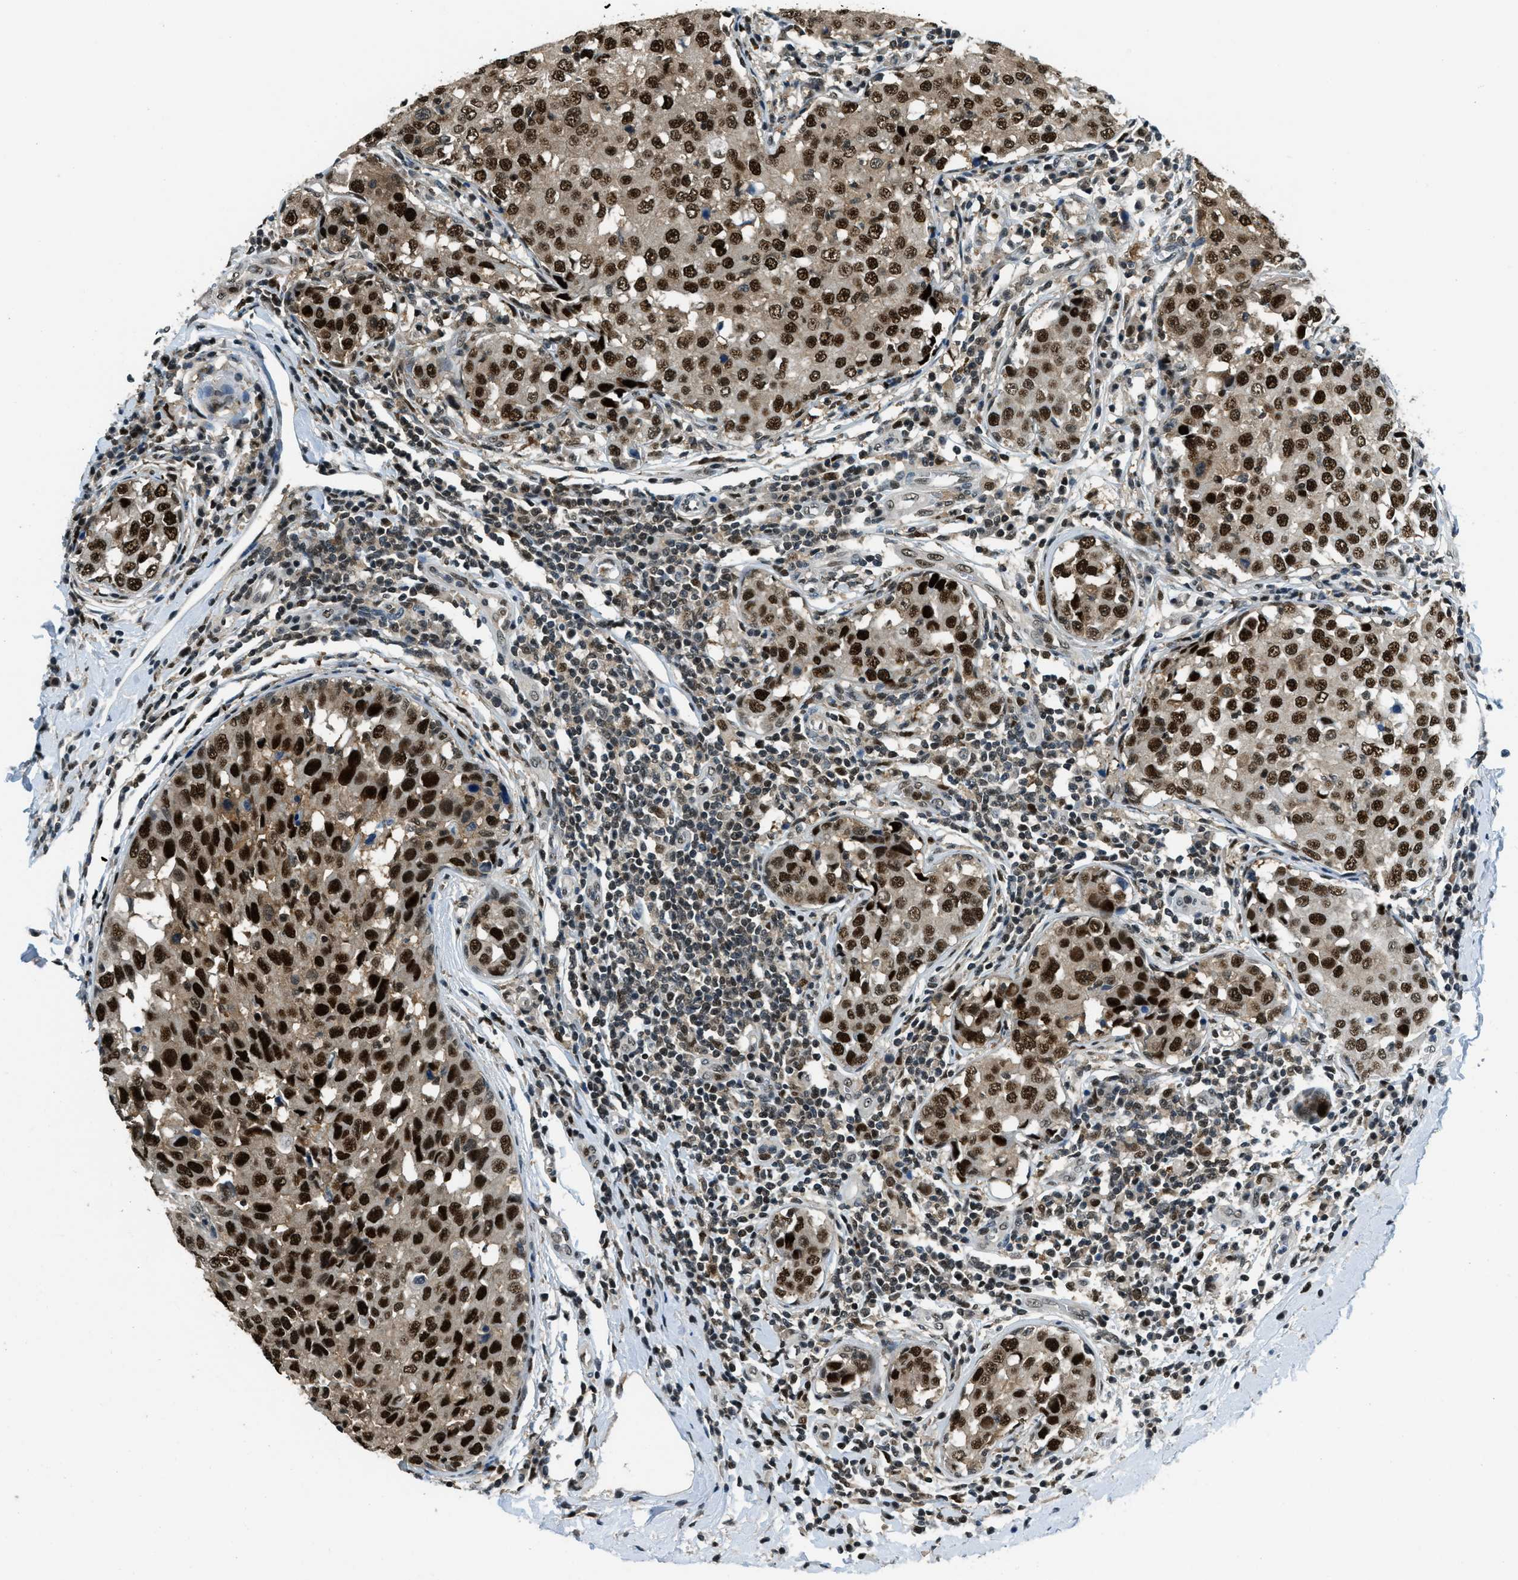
{"staining": {"intensity": "strong", "quantity": ">75%", "location": "nuclear"}, "tissue": "breast cancer", "cell_type": "Tumor cells", "image_type": "cancer", "snomed": [{"axis": "morphology", "description": "Duct carcinoma"}, {"axis": "topography", "description": "Breast"}], "caption": "The immunohistochemical stain labels strong nuclear staining in tumor cells of breast cancer (intraductal carcinoma) tissue.", "gene": "OGFR", "patient": {"sex": "female", "age": 27}}